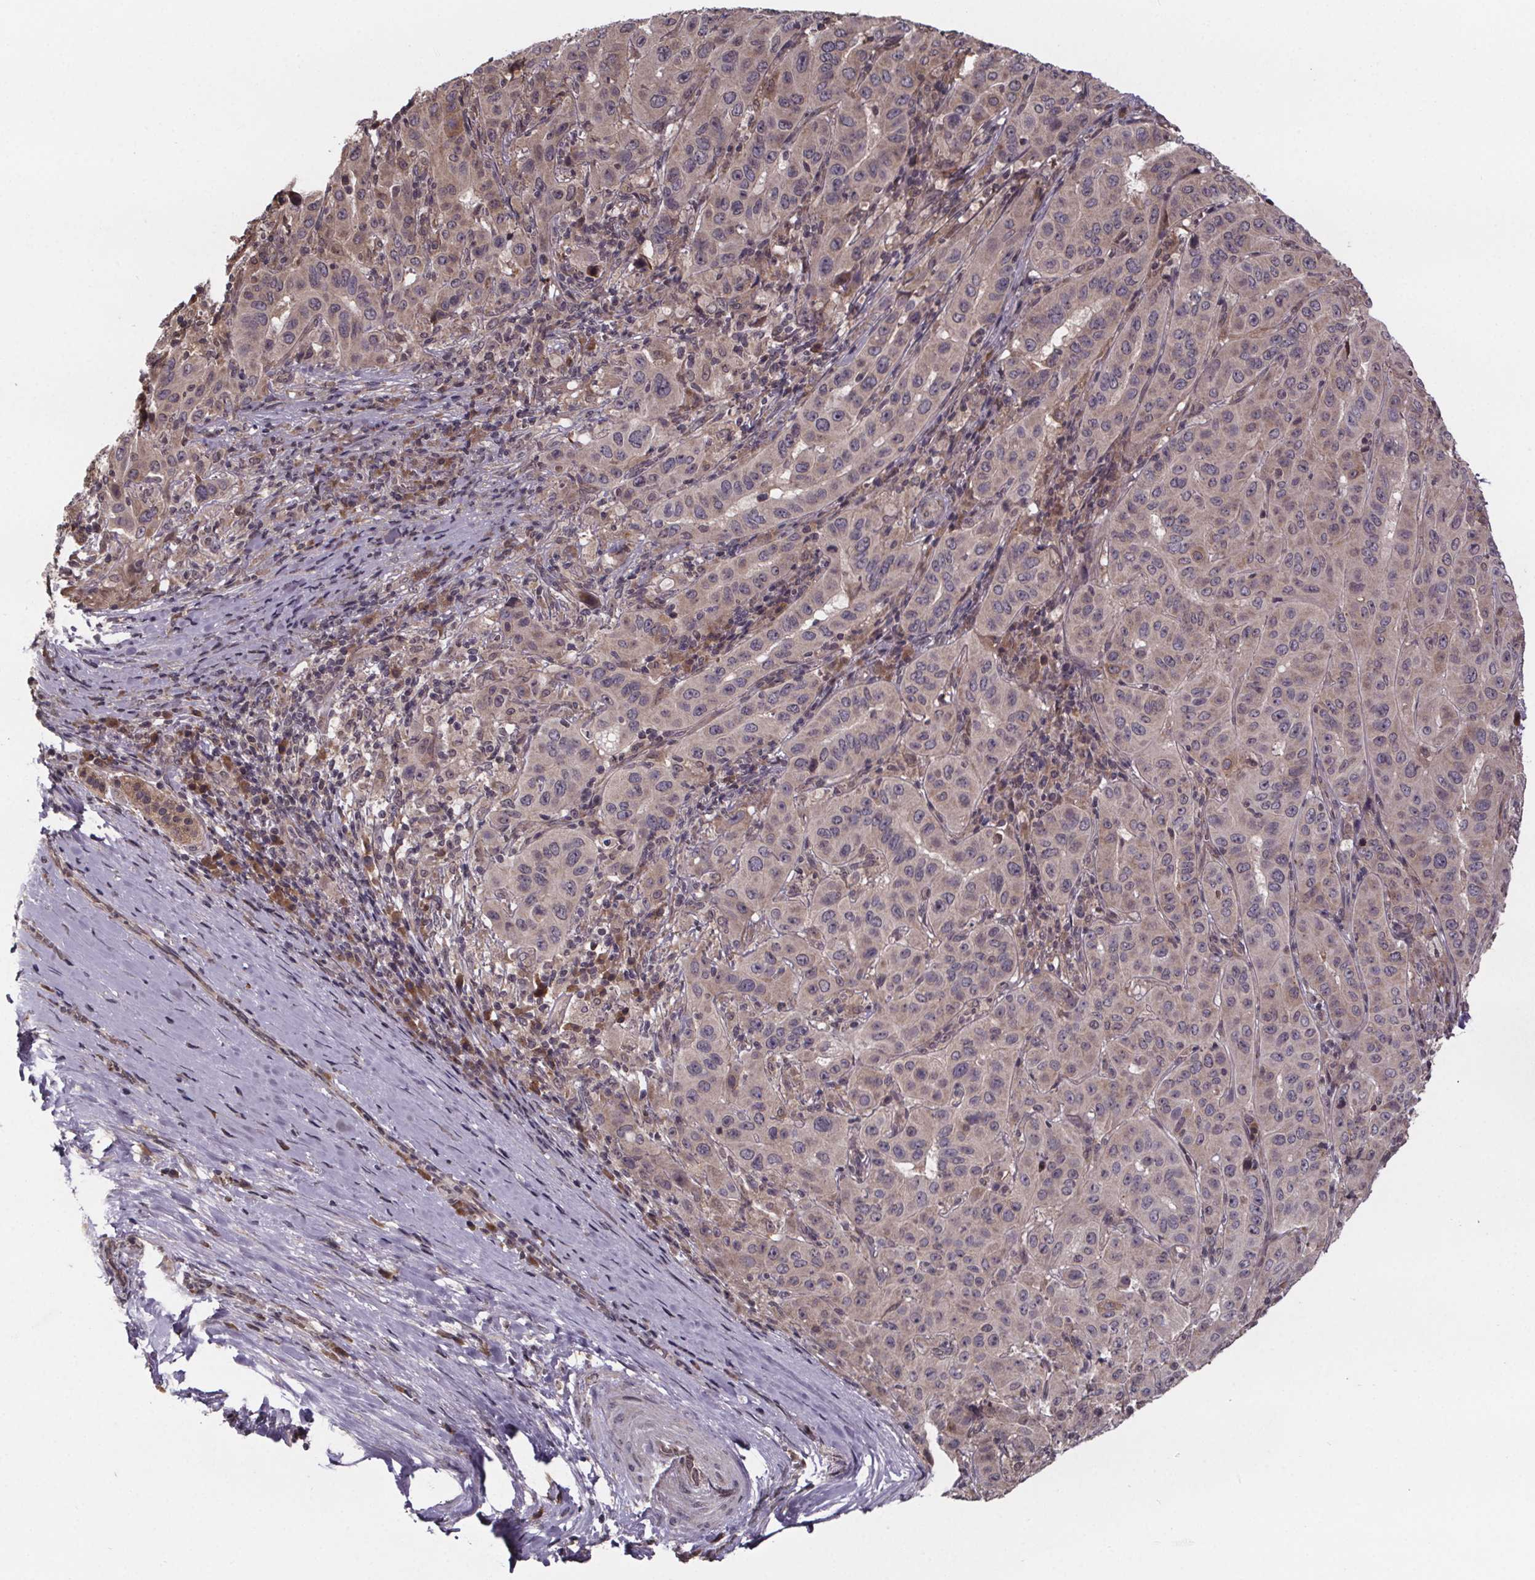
{"staining": {"intensity": "weak", "quantity": ">75%", "location": "cytoplasmic/membranous"}, "tissue": "pancreatic cancer", "cell_type": "Tumor cells", "image_type": "cancer", "snomed": [{"axis": "morphology", "description": "Adenocarcinoma, NOS"}, {"axis": "topography", "description": "Pancreas"}], "caption": "Immunohistochemistry micrograph of adenocarcinoma (pancreatic) stained for a protein (brown), which demonstrates low levels of weak cytoplasmic/membranous positivity in approximately >75% of tumor cells.", "gene": "SAT1", "patient": {"sex": "male", "age": 63}}